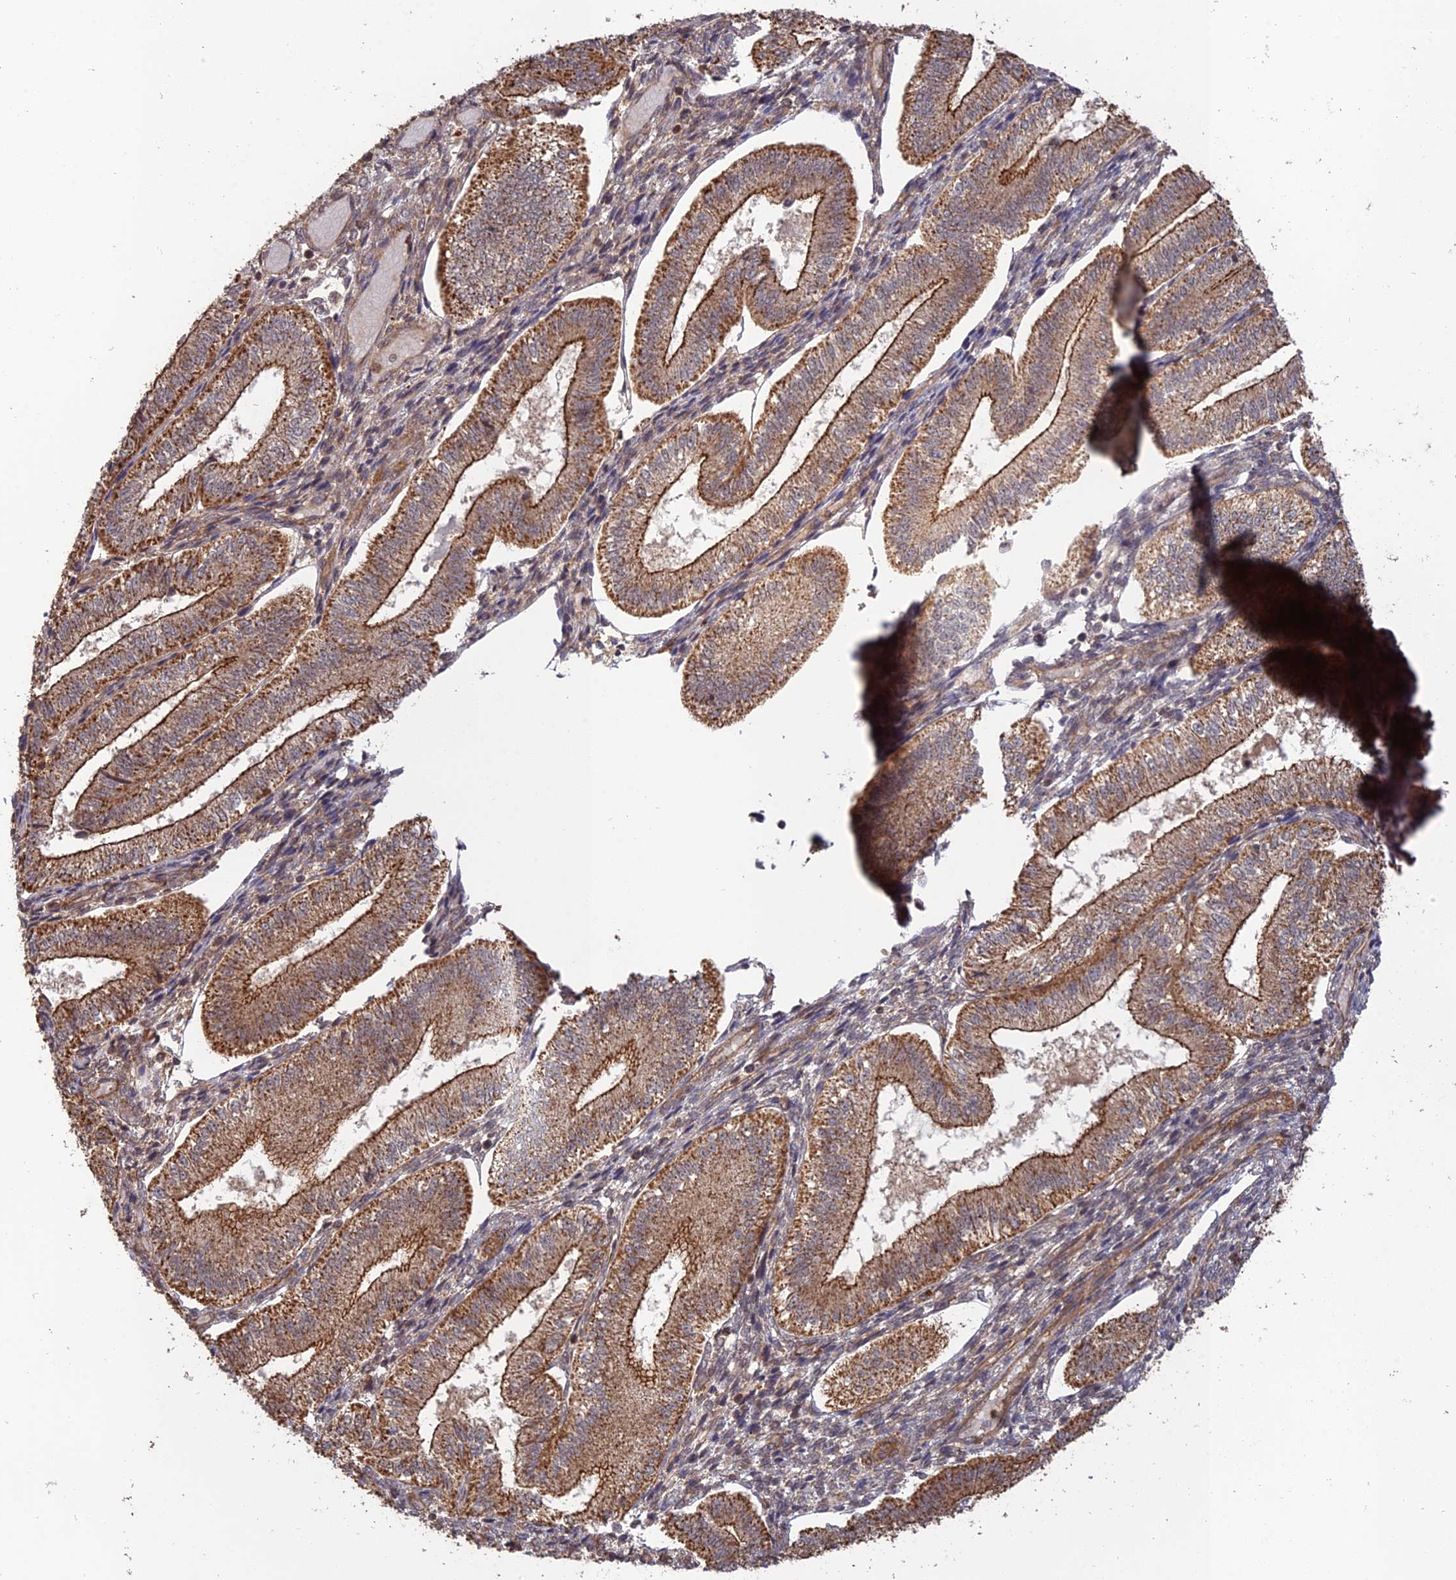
{"staining": {"intensity": "moderate", "quantity": "25%-75%", "location": "cytoplasmic/membranous"}, "tissue": "endometrium", "cell_type": "Cells in endometrial stroma", "image_type": "normal", "snomed": [{"axis": "morphology", "description": "Normal tissue, NOS"}, {"axis": "topography", "description": "Endometrium"}], "caption": "IHC photomicrograph of unremarkable endometrium: endometrium stained using immunohistochemistry reveals medium levels of moderate protein expression localized specifically in the cytoplasmic/membranous of cells in endometrial stroma, appearing as a cytoplasmic/membranous brown color.", "gene": "CCDC174", "patient": {"sex": "female", "age": 34}}